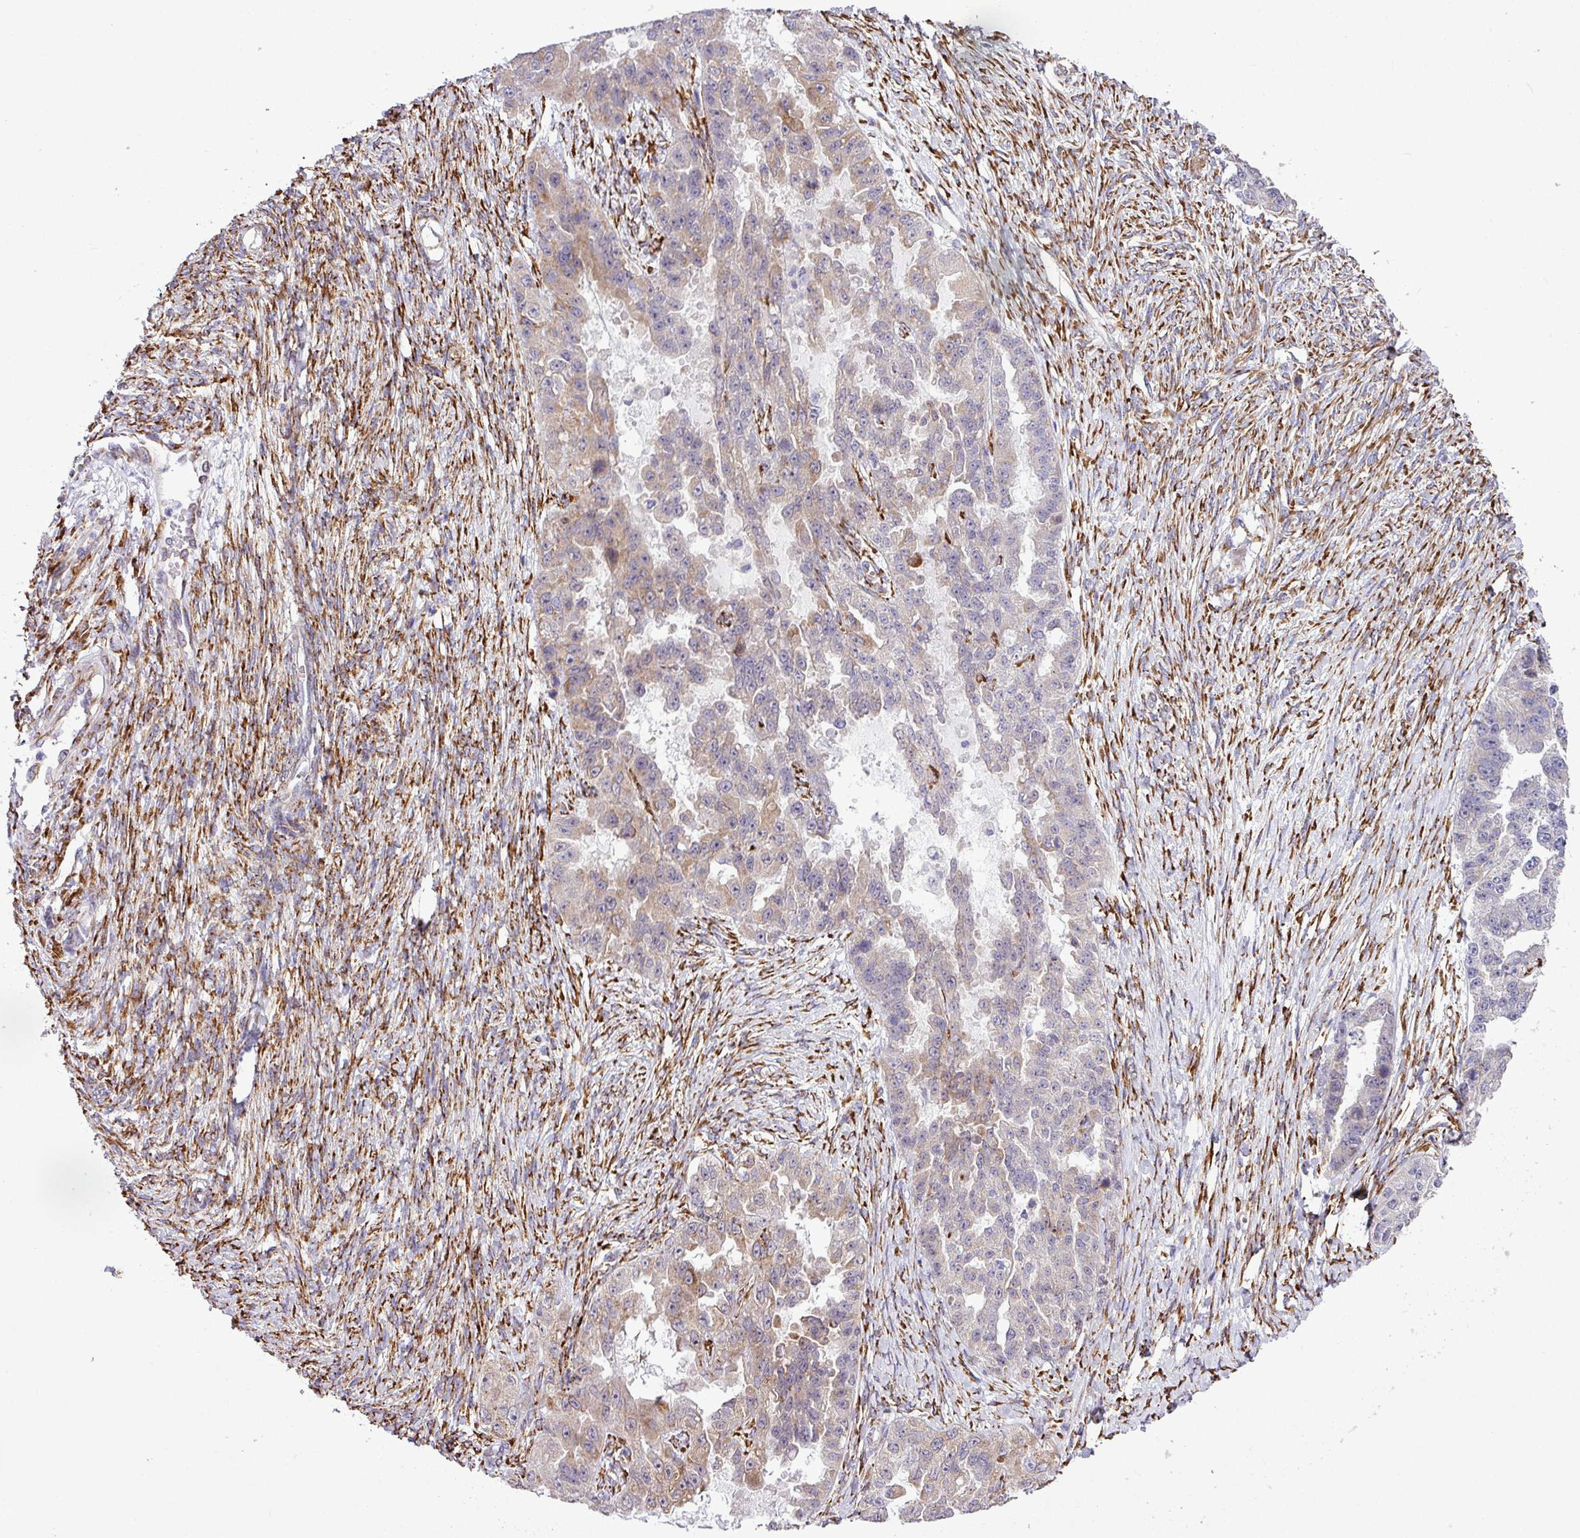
{"staining": {"intensity": "weak", "quantity": "<25%", "location": "cytoplasmic/membranous"}, "tissue": "ovarian cancer", "cell_type": "Tumor cells", "image_type": "cancer", "snomed": [{"axis": "morphology", "description": "Cystadenocarcinoma, serous, NOS"}, {"axis": "topography", "description": "Ovary"}], "caption": "Tumor cells are negative for protein expression in human serous cystadenocarcinoma (ovarian).", "gene": "CFAP97", "patient": {"sex": "female", "age": 58}}